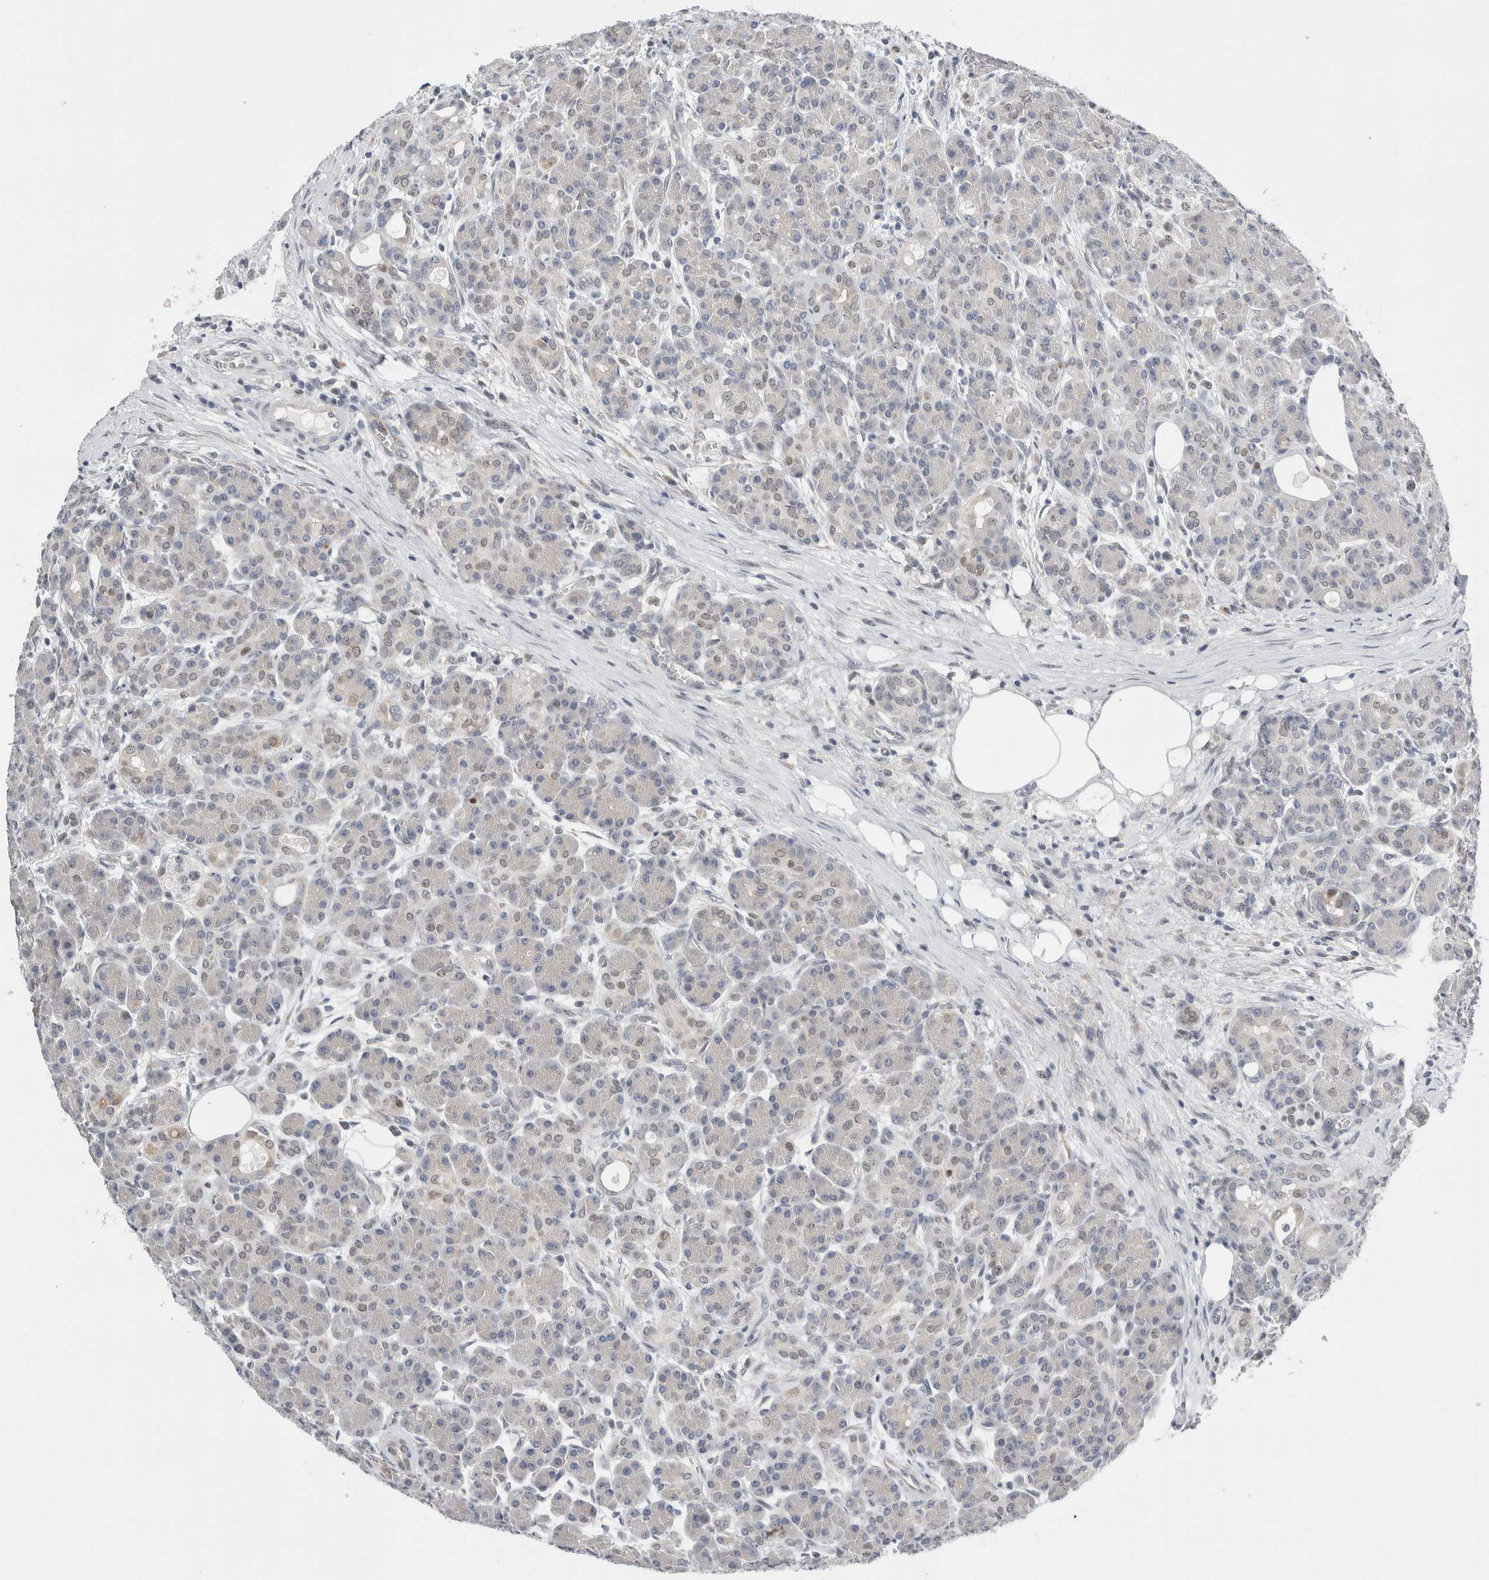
{"staining": {"intensity": "negative", "quantity": "none", "location": "none"}, "tissue": "pancreas", "cell_type": "Exocrine glandular cells", "image_type": "normal", "snomed": [{"axis": "morphology", "description": "Normal tissue, NOS"}, {"axis": "topography", "description": "Pancreas"}], "caption": "Immunohistochemistry (IHC) micrograph of normal pancreas stained for a protein (brown), which demonstrates no staining in exocrine glandular cells.", "gene": "NEUROD1", "patient": {"sex": "male", "age": 63}}